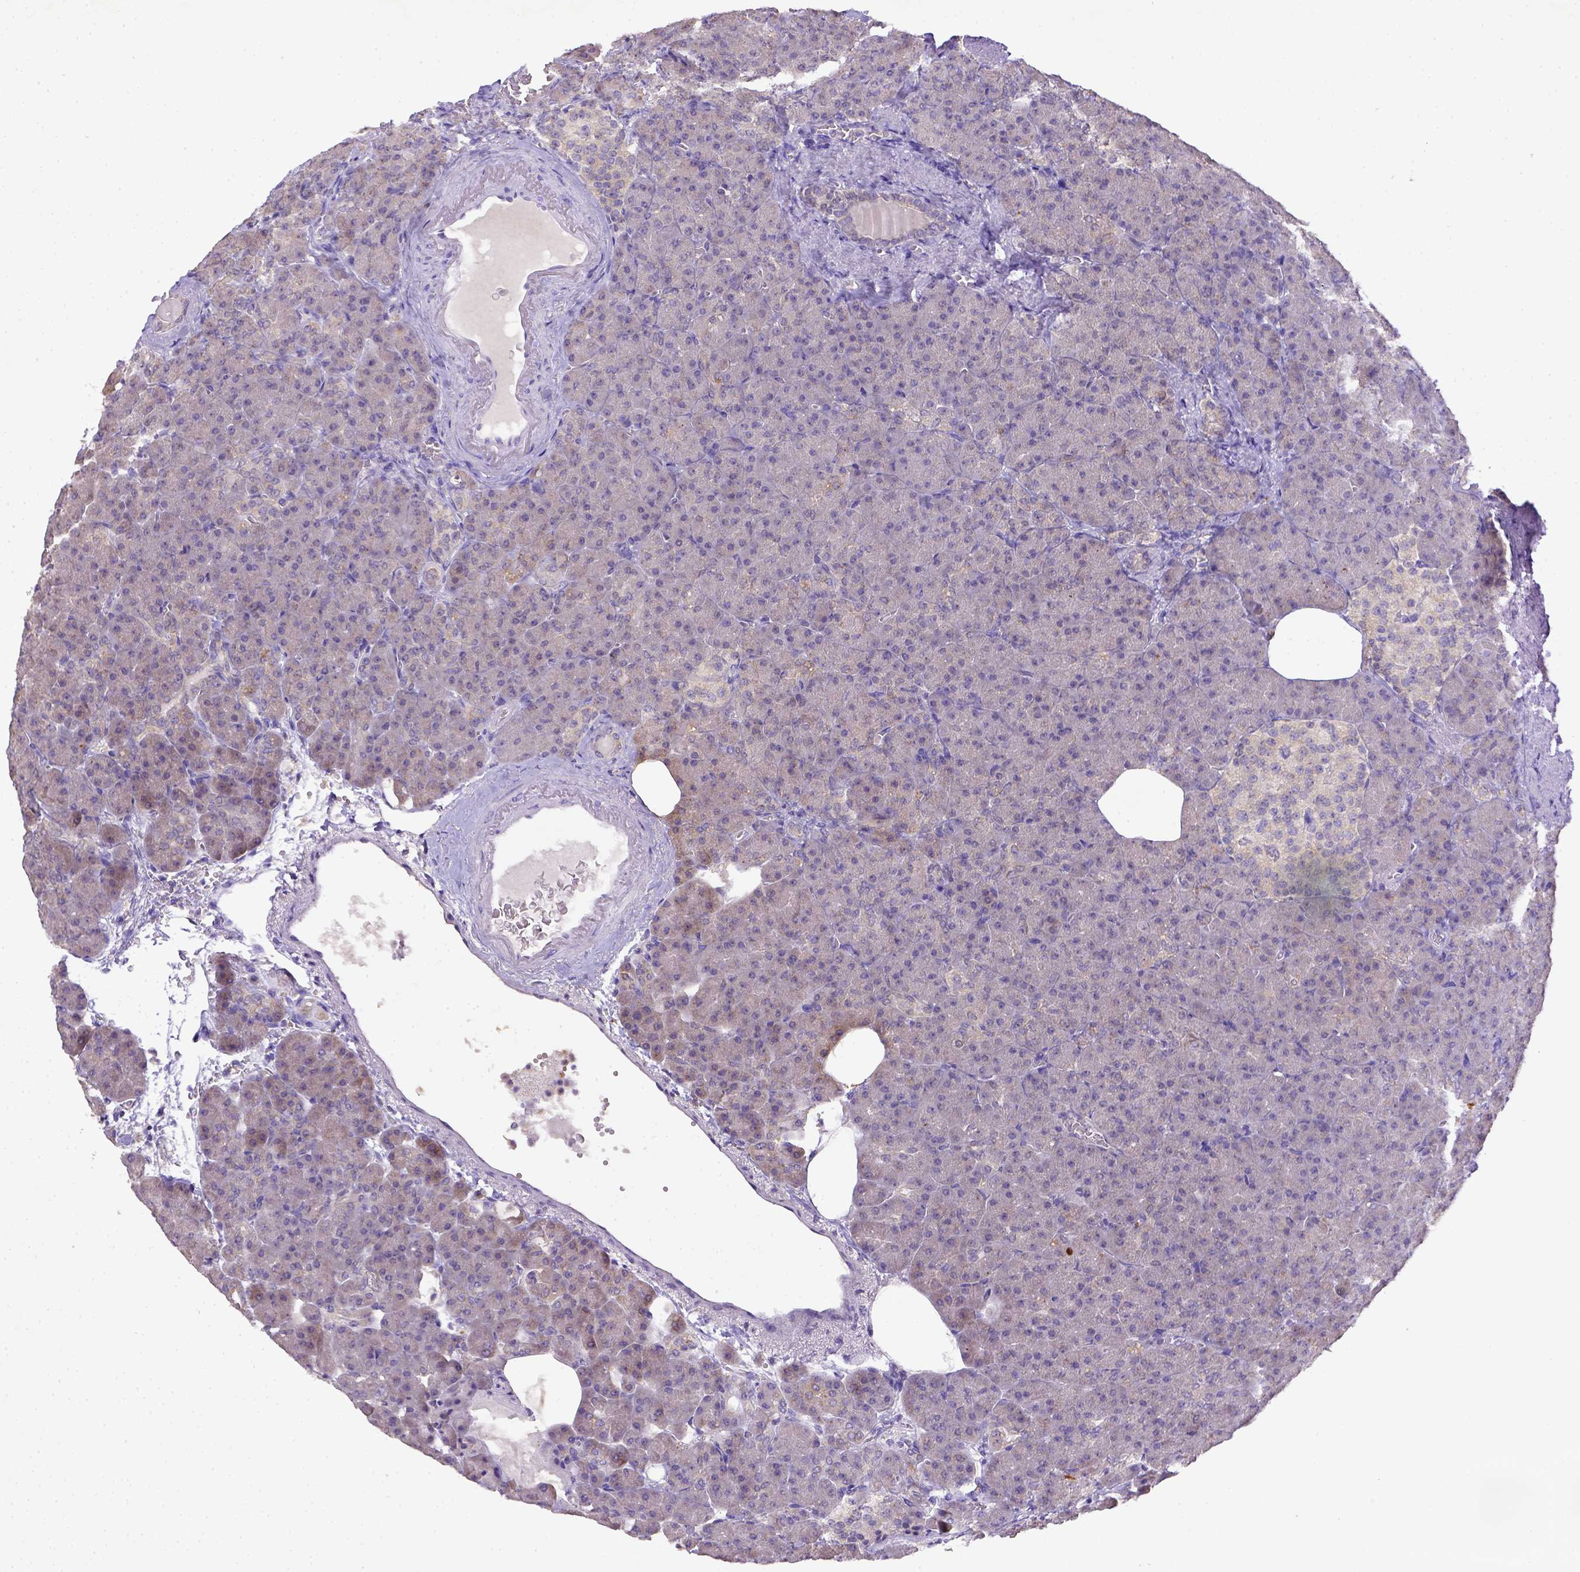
{"staining": {"intensity": "negative", "quantity": "none", "location": "none"}, "tissue": "pancreas", "cell_type": "Exocrine glandular cells", "image_type": "normal", "snomed": [{"axis": "morphology", "description": "Normal tissue, NOS"}, {"axis": "topography", "description": "Pancreas"}], "caption": "Human pancreas stained for a protein using immunohistochemistry (IHC) shows no staining in exocrine glandular cells.", "gene": "CD40", "patient": {"sex": "female", "age": 74}}